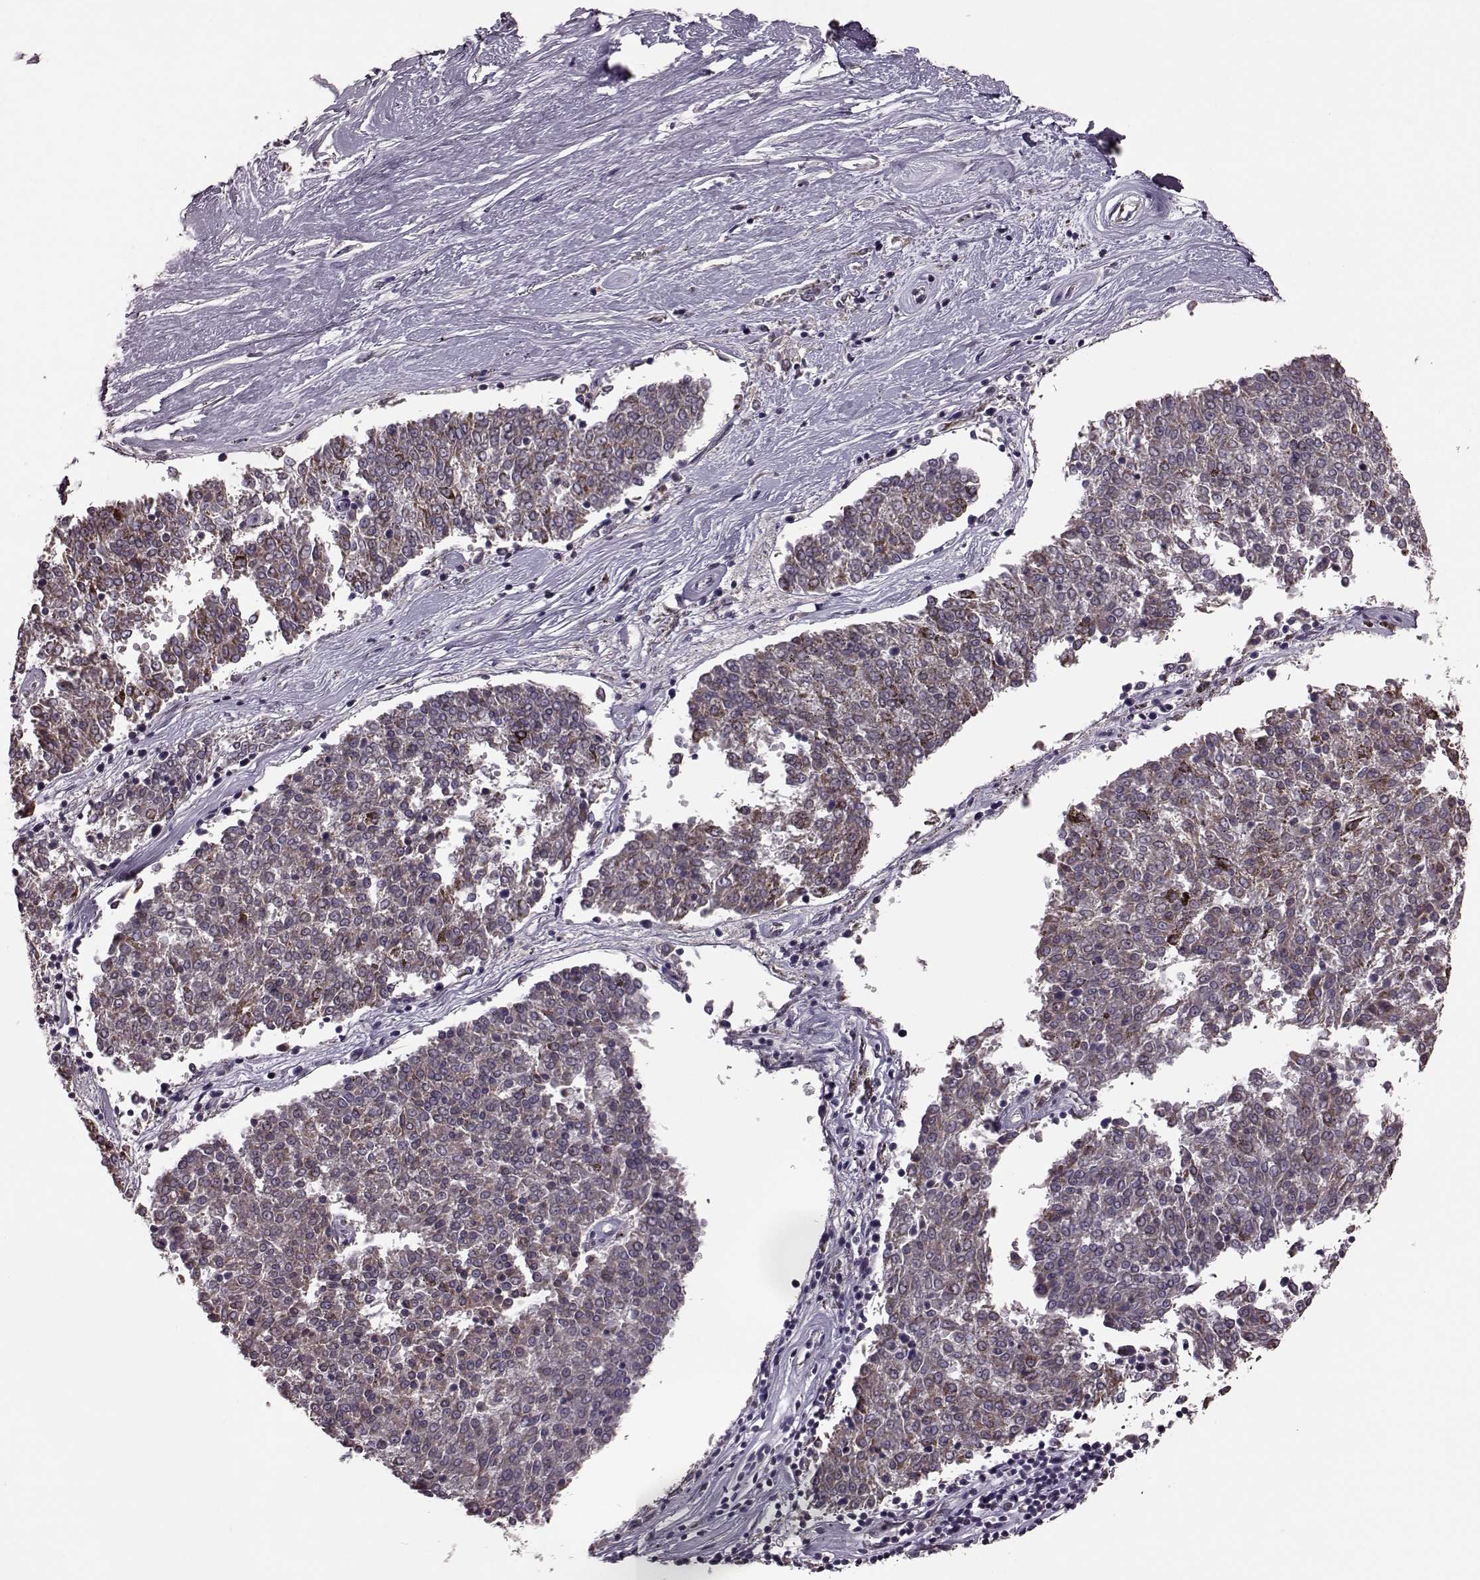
{"staining": {"intensity": "moderate", "quantity": ">75%", "location": "cytoplasmic/membranous"}, "tissue": "melanoma", "cell_type": "Tumor cells", "image_type": "cancer", "snomed": [{"axis": "morphology", "description": "Malignant melanoma, NOS"}, {"axis": "topography", "description": "Skin"}], "caption": "Human malignant melanoma stained with a protein marker demonstrates moderate staining in tumor cells.", "gene": "PUDP", "patient": {"sex": "female", "age": 72}}